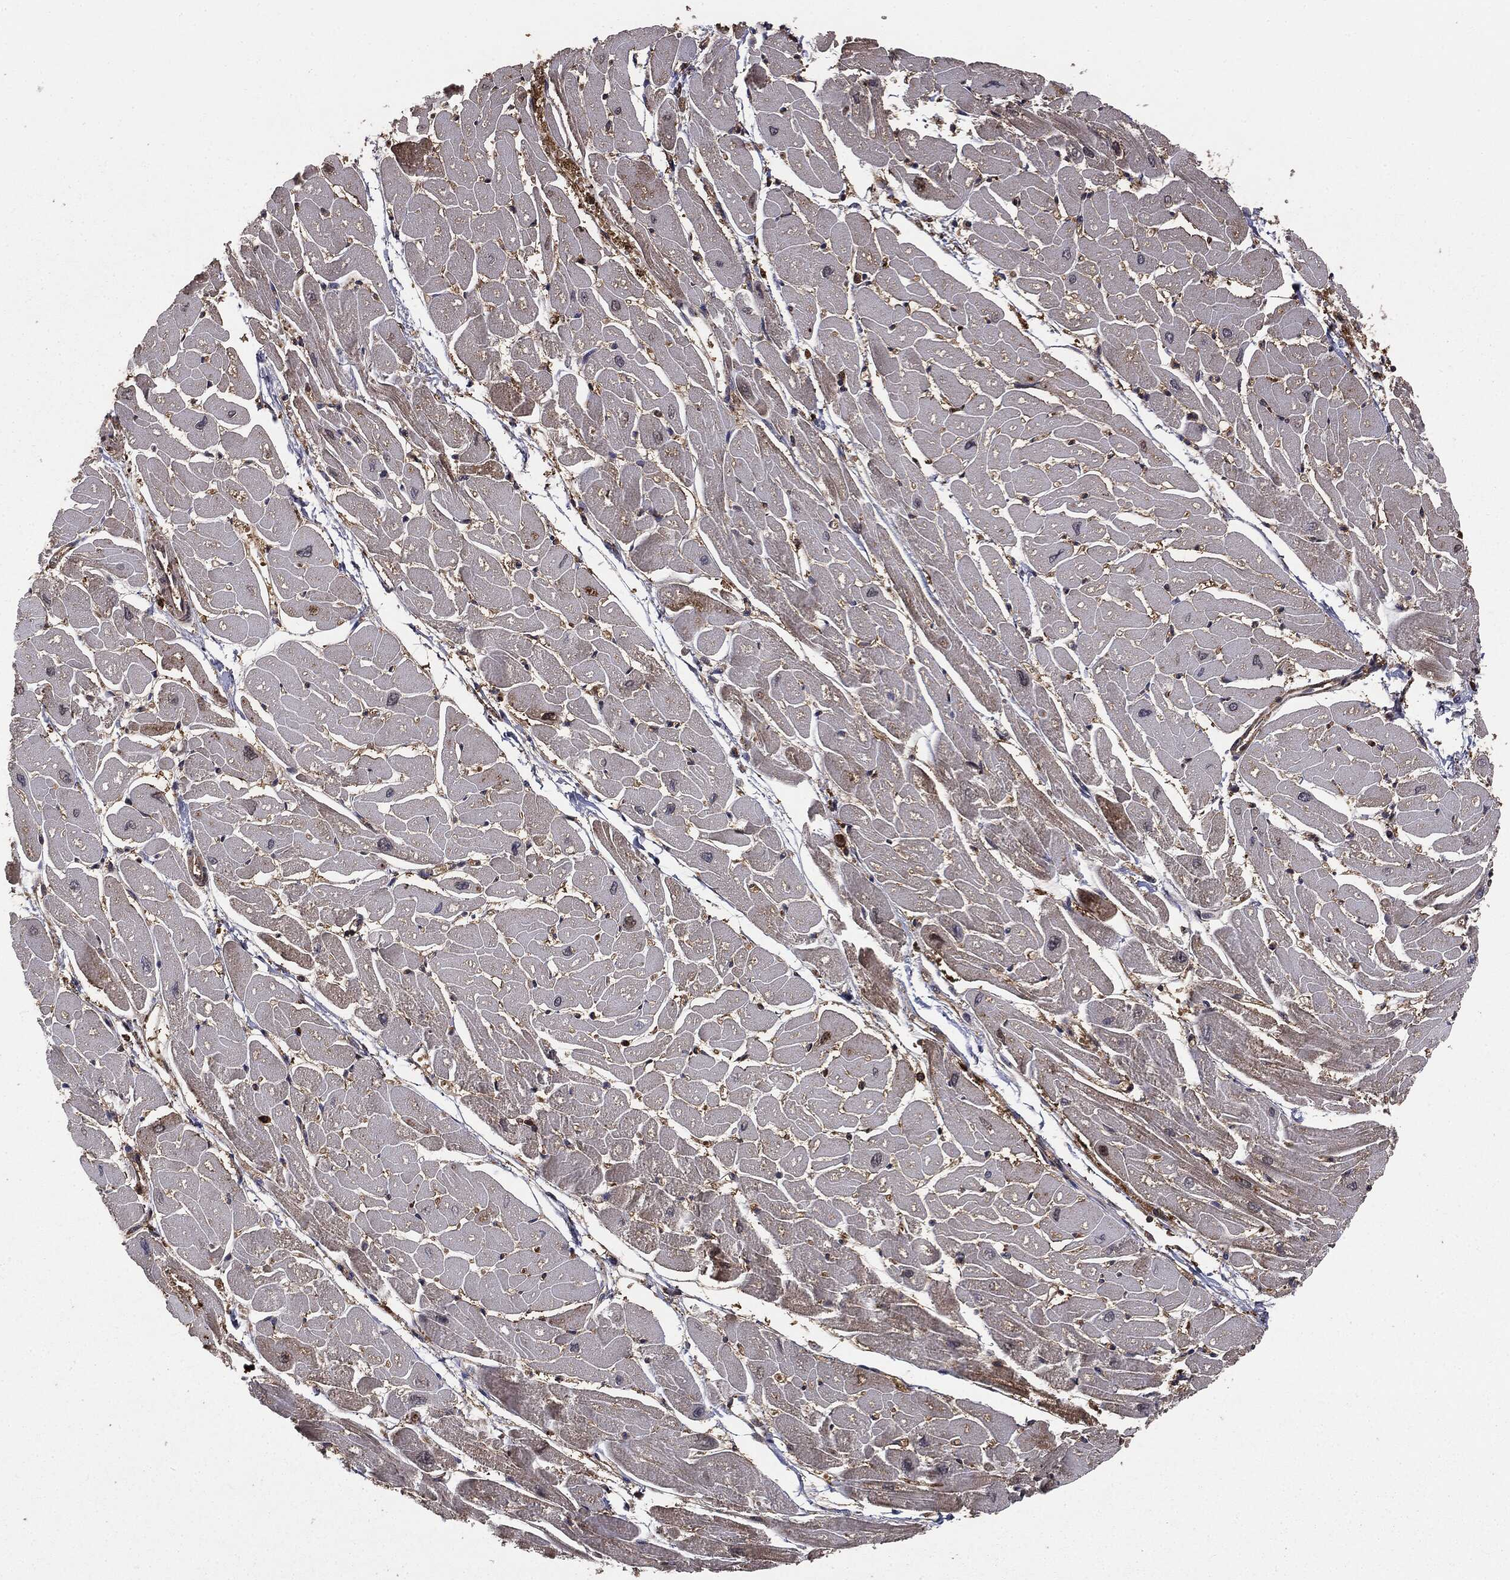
{"staining": {"intensity": "moderate", "quantity": "25%-75%", "location": "cytoplasmic/membranous"}, "tissue": "heart muscle", "cell_type": "Cardiomyocytes", "image_type": "normal", "snomed": [{"axis": "morphology", "description": "Normal tissue, NOS"}, {"axis": "topography", "description": "Heart"}], "caption": "This is a histology image of immunohistochemistry staining of normal heart muscle, which shows moderate staining in the cytoplasmic/membranous of cardiomyocytes.", "gene": "NME1", "patient": {"sex": "male", "age": 57}}